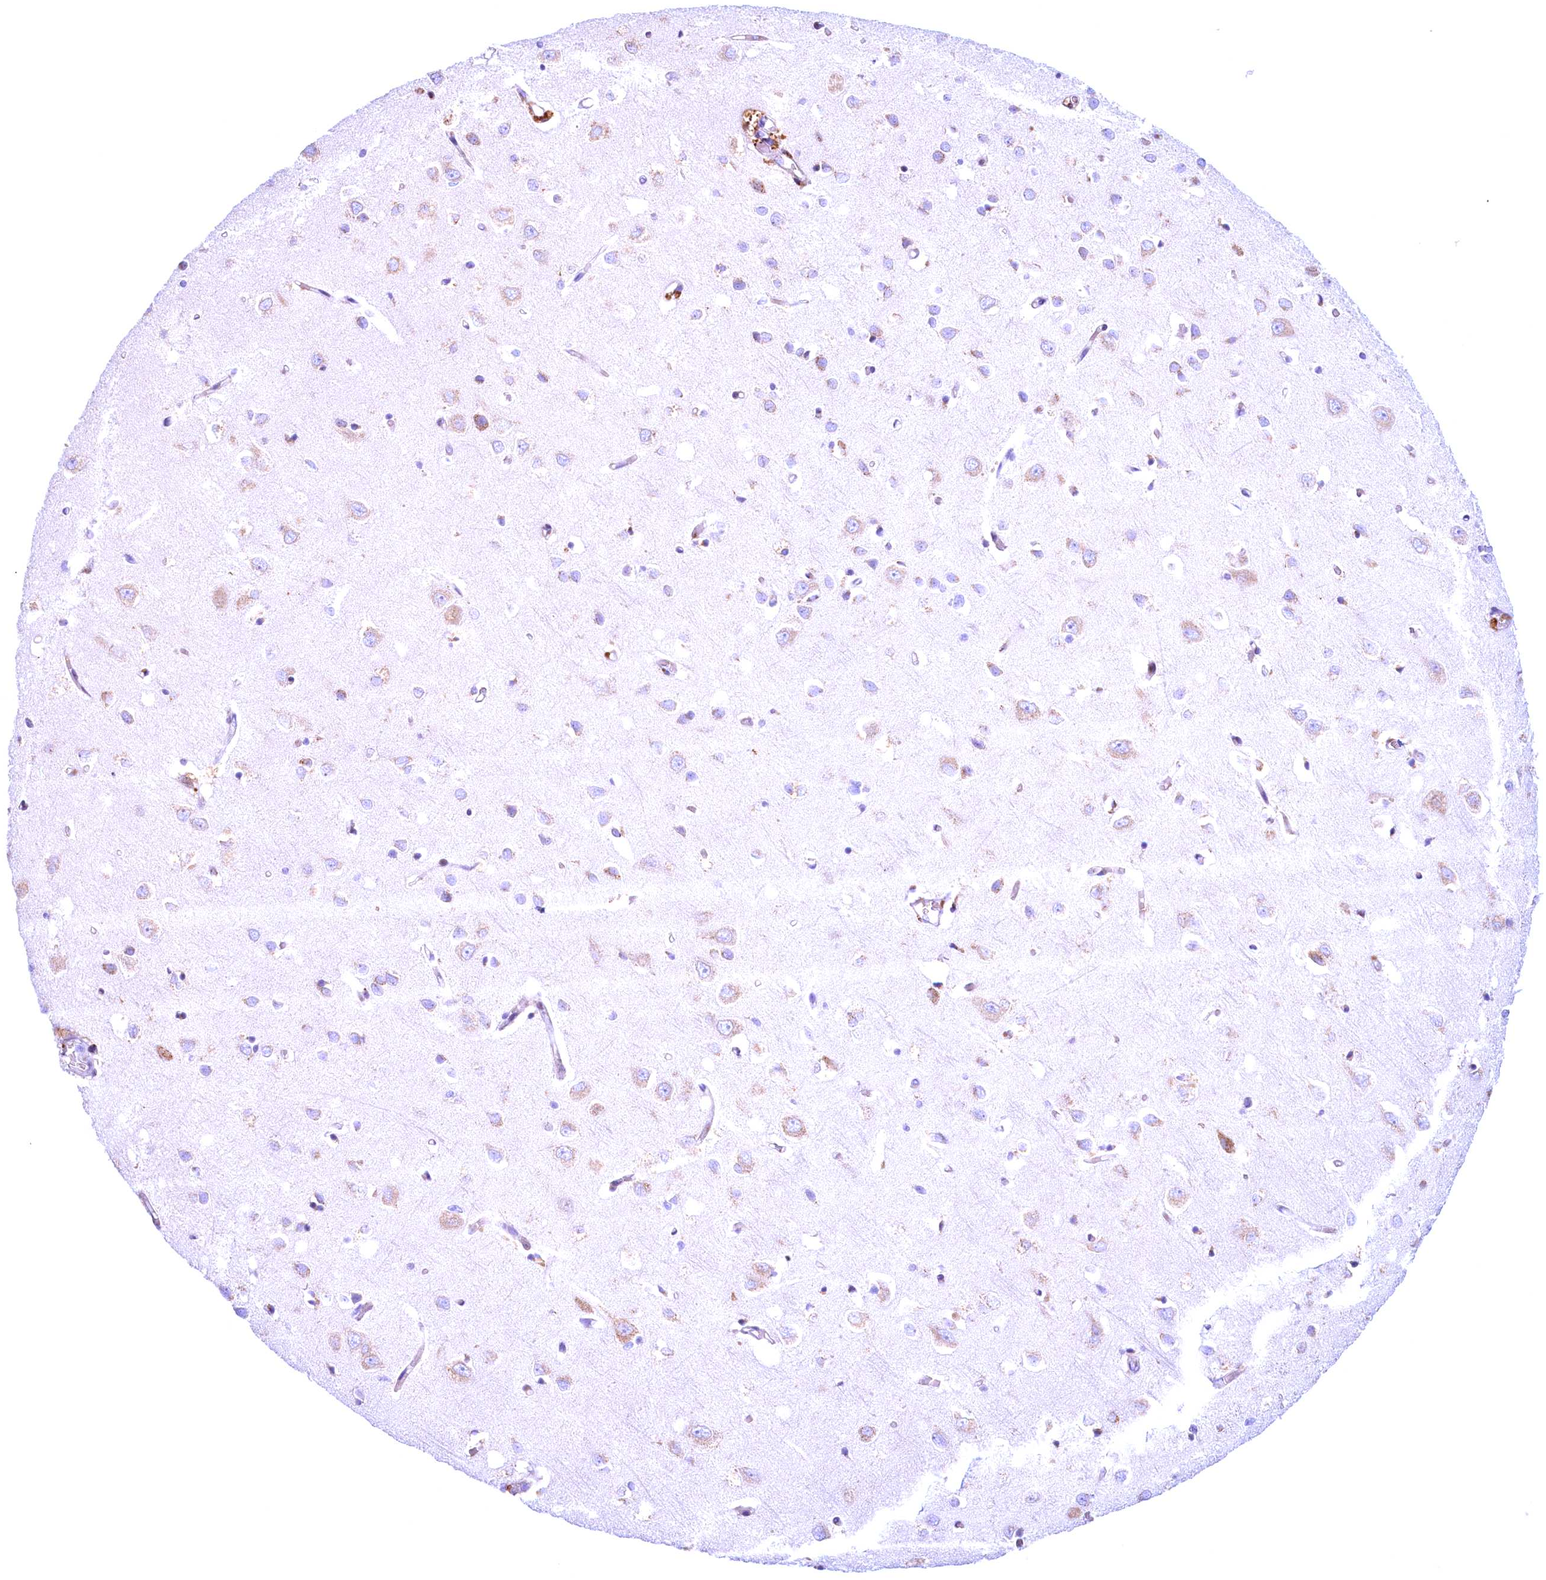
{"staining": {"intensity": "moderate", "quantity": "25%-75%", "location": "cytoplasmic/membranous"}, "tissue": "cerebral cortex", "cell_type": "Endothelial cells", "image_type": "normal", "snomed": [{"axis": "morphology", "description": "Normal tissue, NOS"}, {"axis": "topography", "description": "Cerebral cortex"}], "caption": "Immunohistochemistry of benign cerebral cortex shows medium levels of moderate cytoplasmic/membranous expression in about 25%-75% of endothelial cells.", "gene": "BLVRB", "patient": {"sex": "female", "age": 64}}